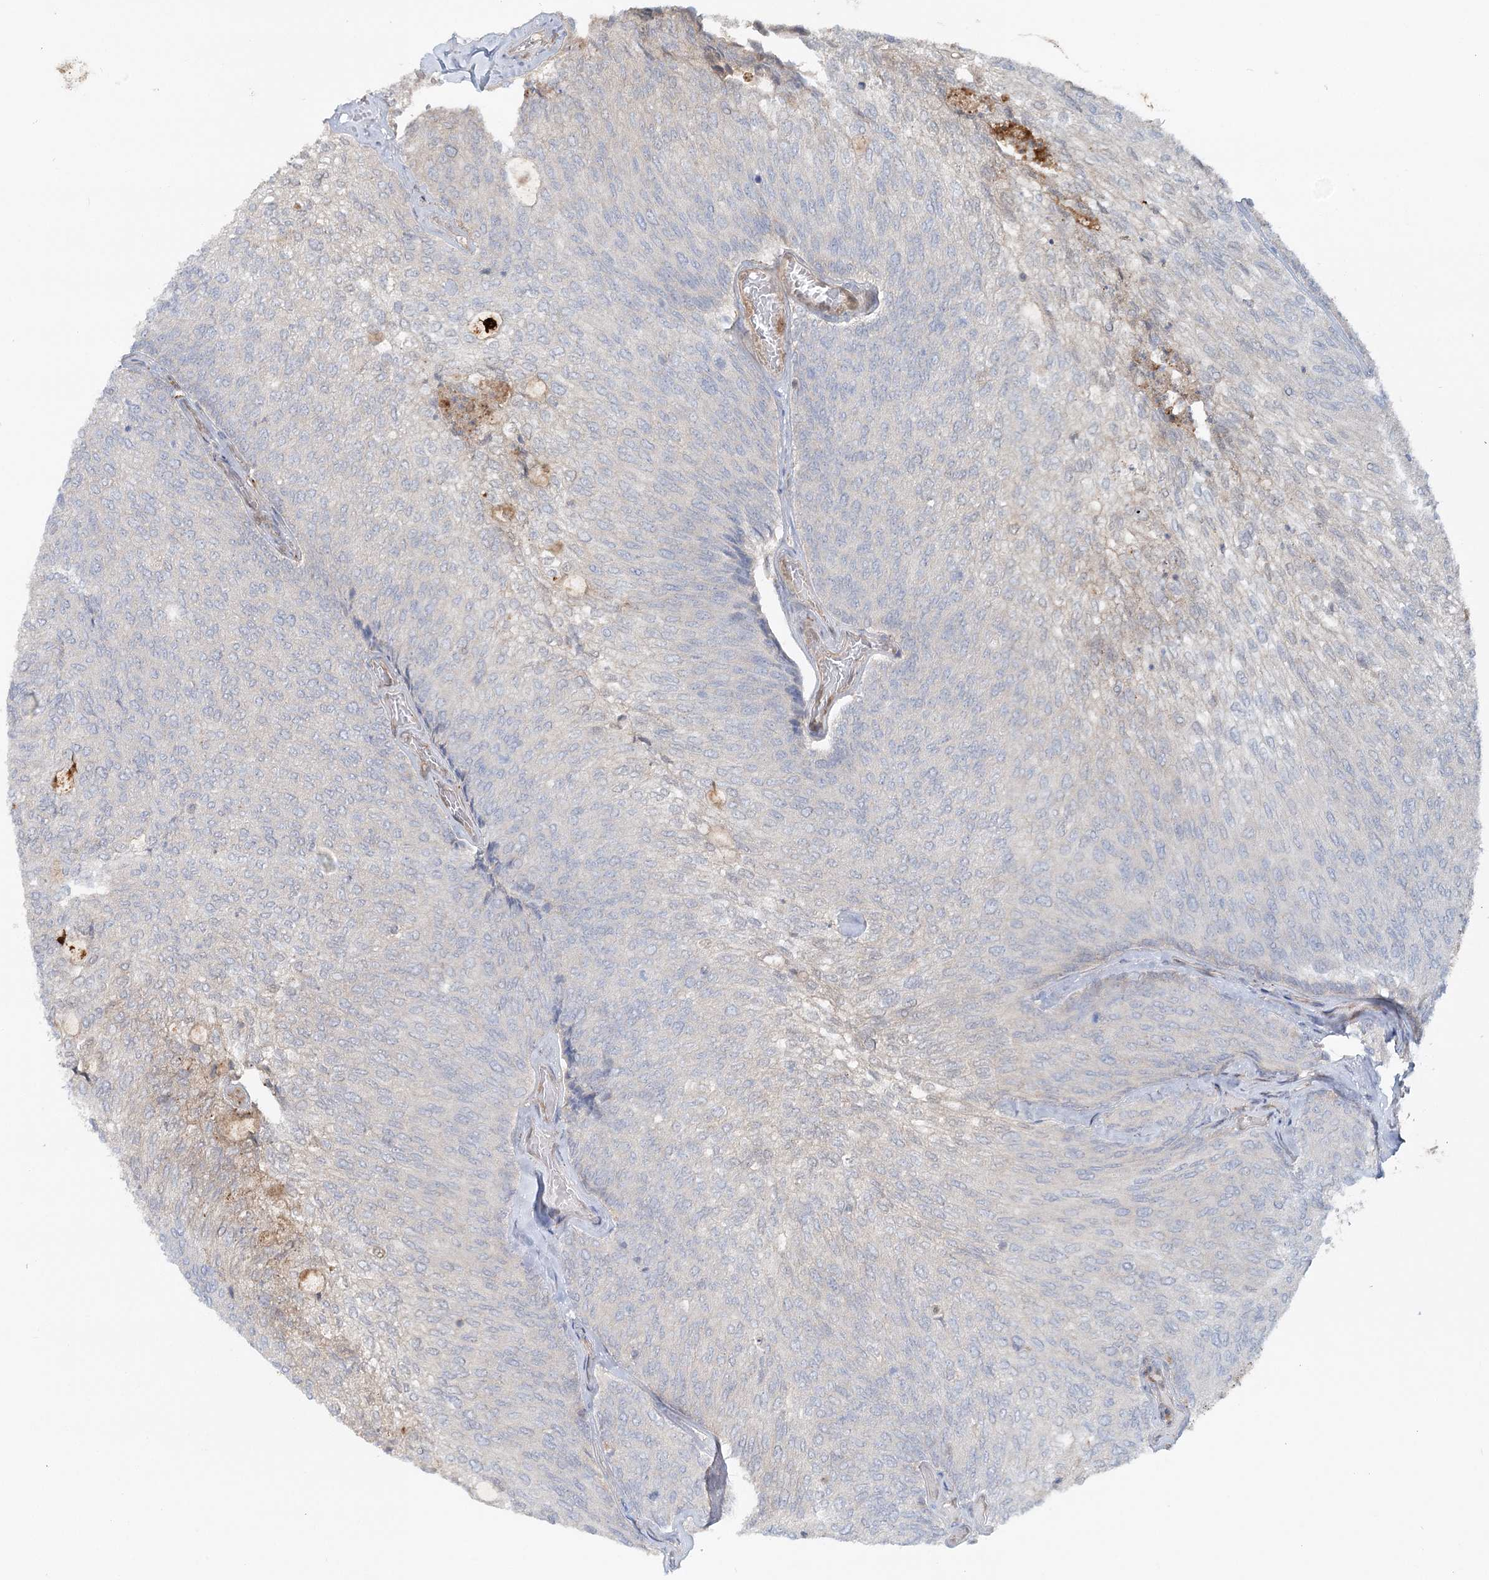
{"staining": {"intensity": "negative", "quantity": "none", "location": "none"}, "tissue": "urothelial cancer", "cell_type": "Tumor cells", "image_type": "cancer", "snomed": [{"axis": "morphology", "description": "Urothelial carcinoma, Low grade"}, {"axis": "topography", "description": "Urinary bladder"}], "caption": "Protein analysis of urothelial cancer demonstrates no significant staining in tumor cells. Brightfield microscopy of immunohistochemistry (IHC) stained with DAB (3,3'-diaminobenzidine) (brown) and hematoxylin (blue), captured at high magnification.", "gene": "GBE1", "patient": {"sex": "female", "age": 79}}